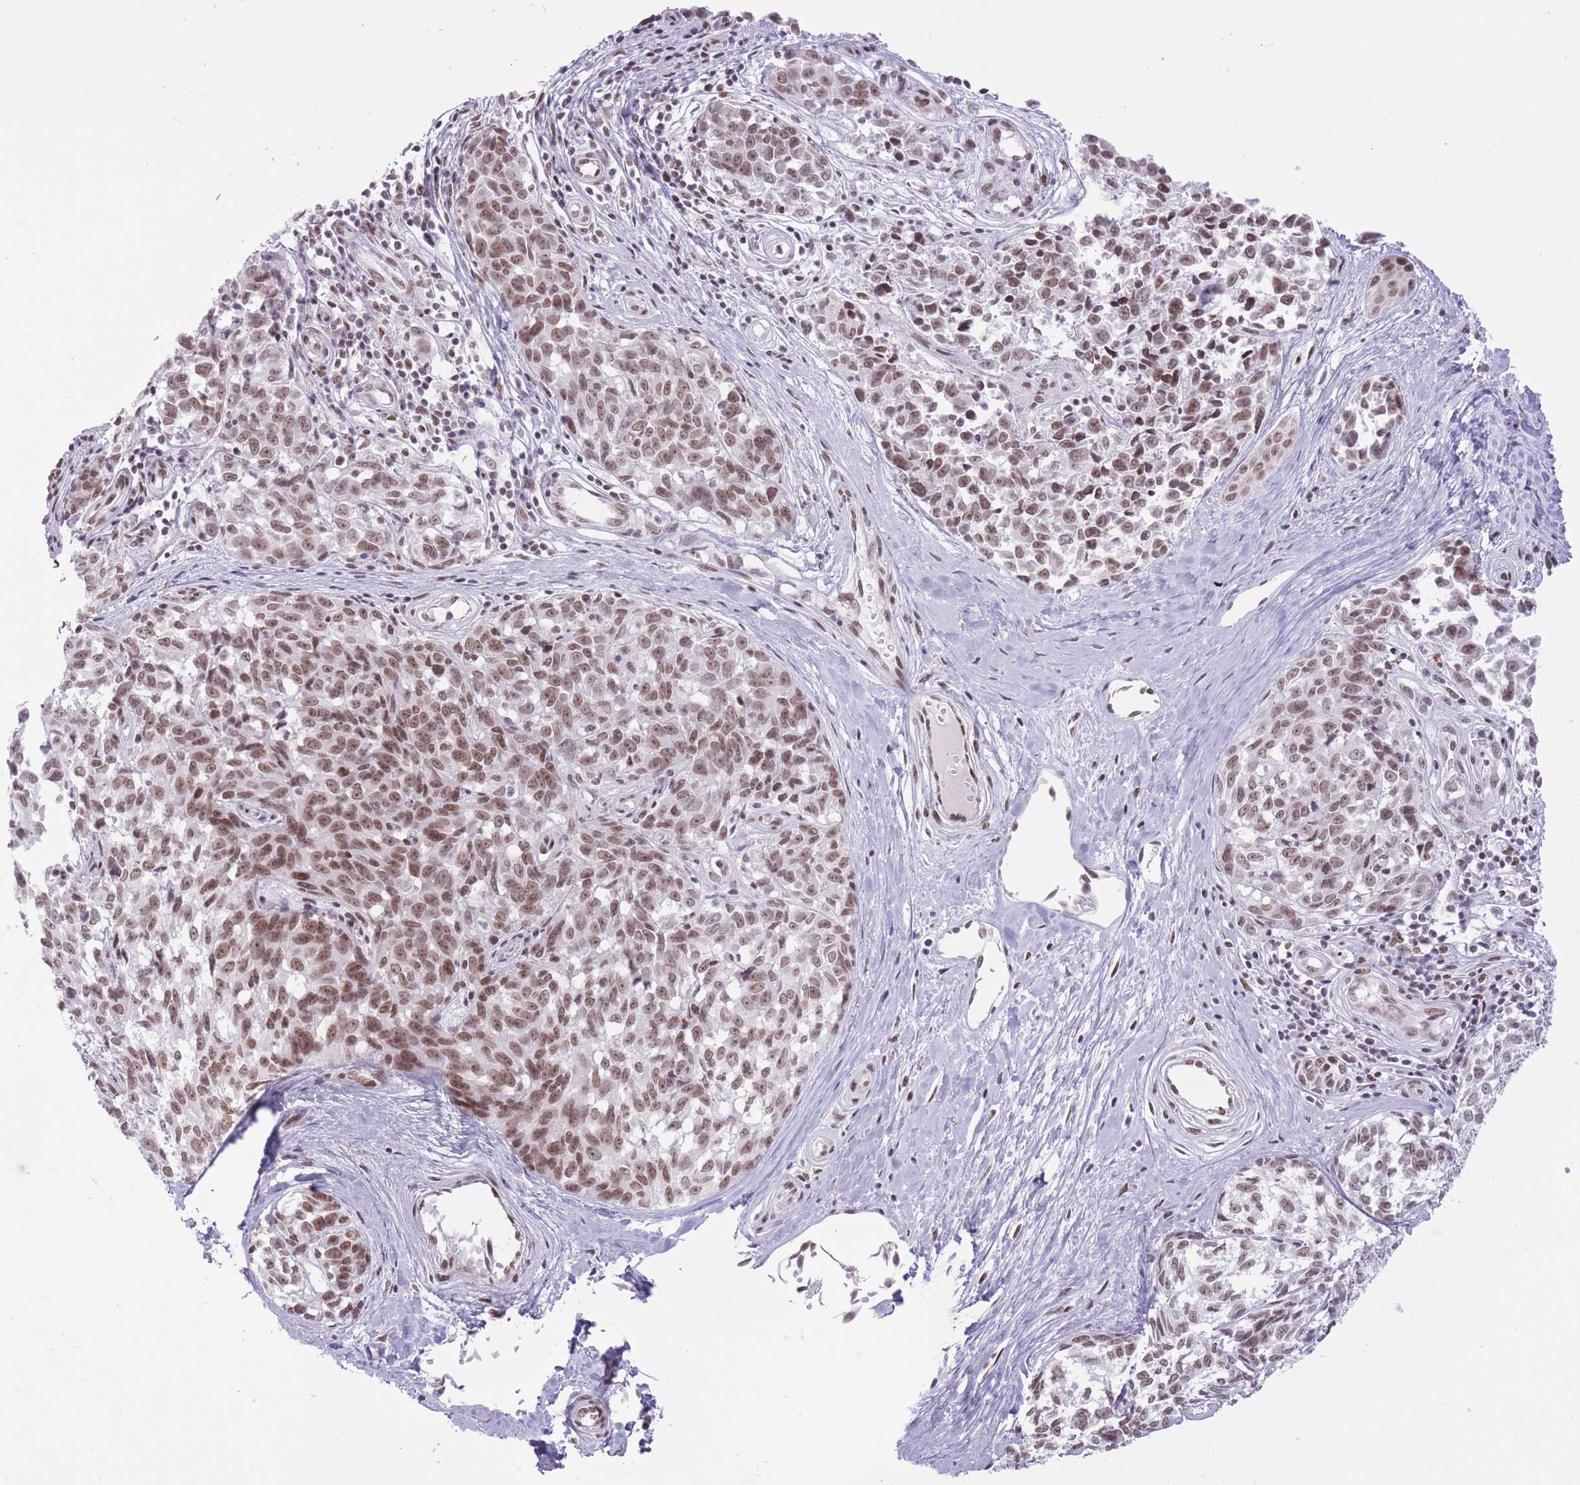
{"staining": {"intensity": "moderate", "quantity": ">75%", "location": "nuclear"}, "tissue": "melanoma", "cell_type": "Tumor cells", "image_type": "cancer", "snomed": [{"axis": "morphology", "description": "Normal tissue, NOS"}, {"axis": "morphology", "description": "Malignant melanoma, NOS"}, {"axis": "topography", "description": "Skin"}], "caption": "Tumor cells reveal medium levels of moderate nuclear expression in approximately >75% of cells in human malignant melanoma.", "gene": "ZBED5", "patient": {"sex": "female", "age": 64}}